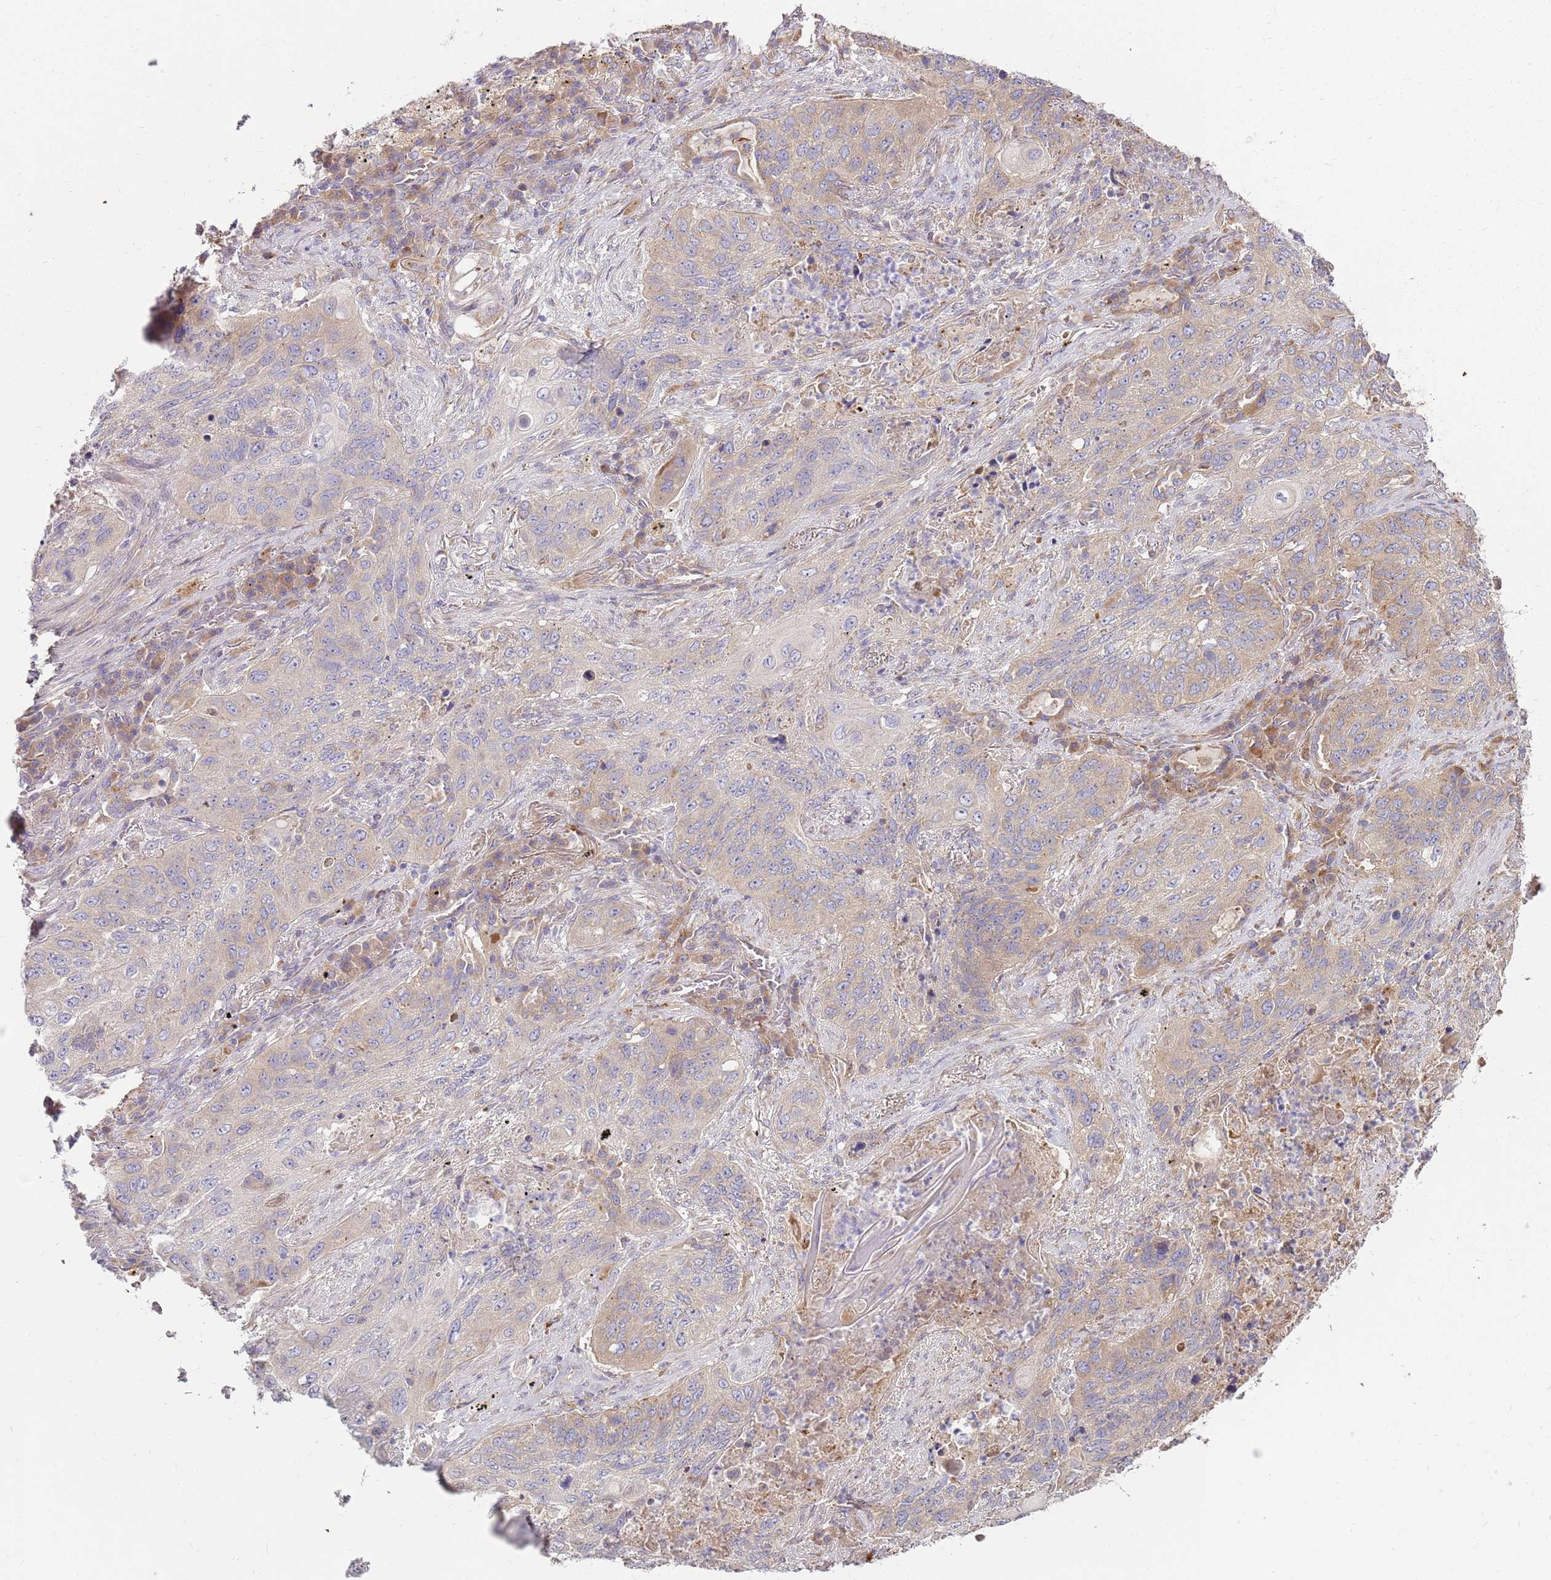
{"staining": {"intensity": "negative", "quantity": "none", "location": "none"}, "tissue": "lung cancer", "cell_type": "Tumor cells", "image_type": "cancer", "snomed": [{"axis": "morphology", "description": "Squamous cell carcinoma, NOS"}, {"axis": "topography", "description": "Lung"}], "caption": "Immunohistochemistry of lung cancer reveals no positivity in tumor cells.", "gene": "EMC1", "patient": {"sex": "female", "age": 63}}